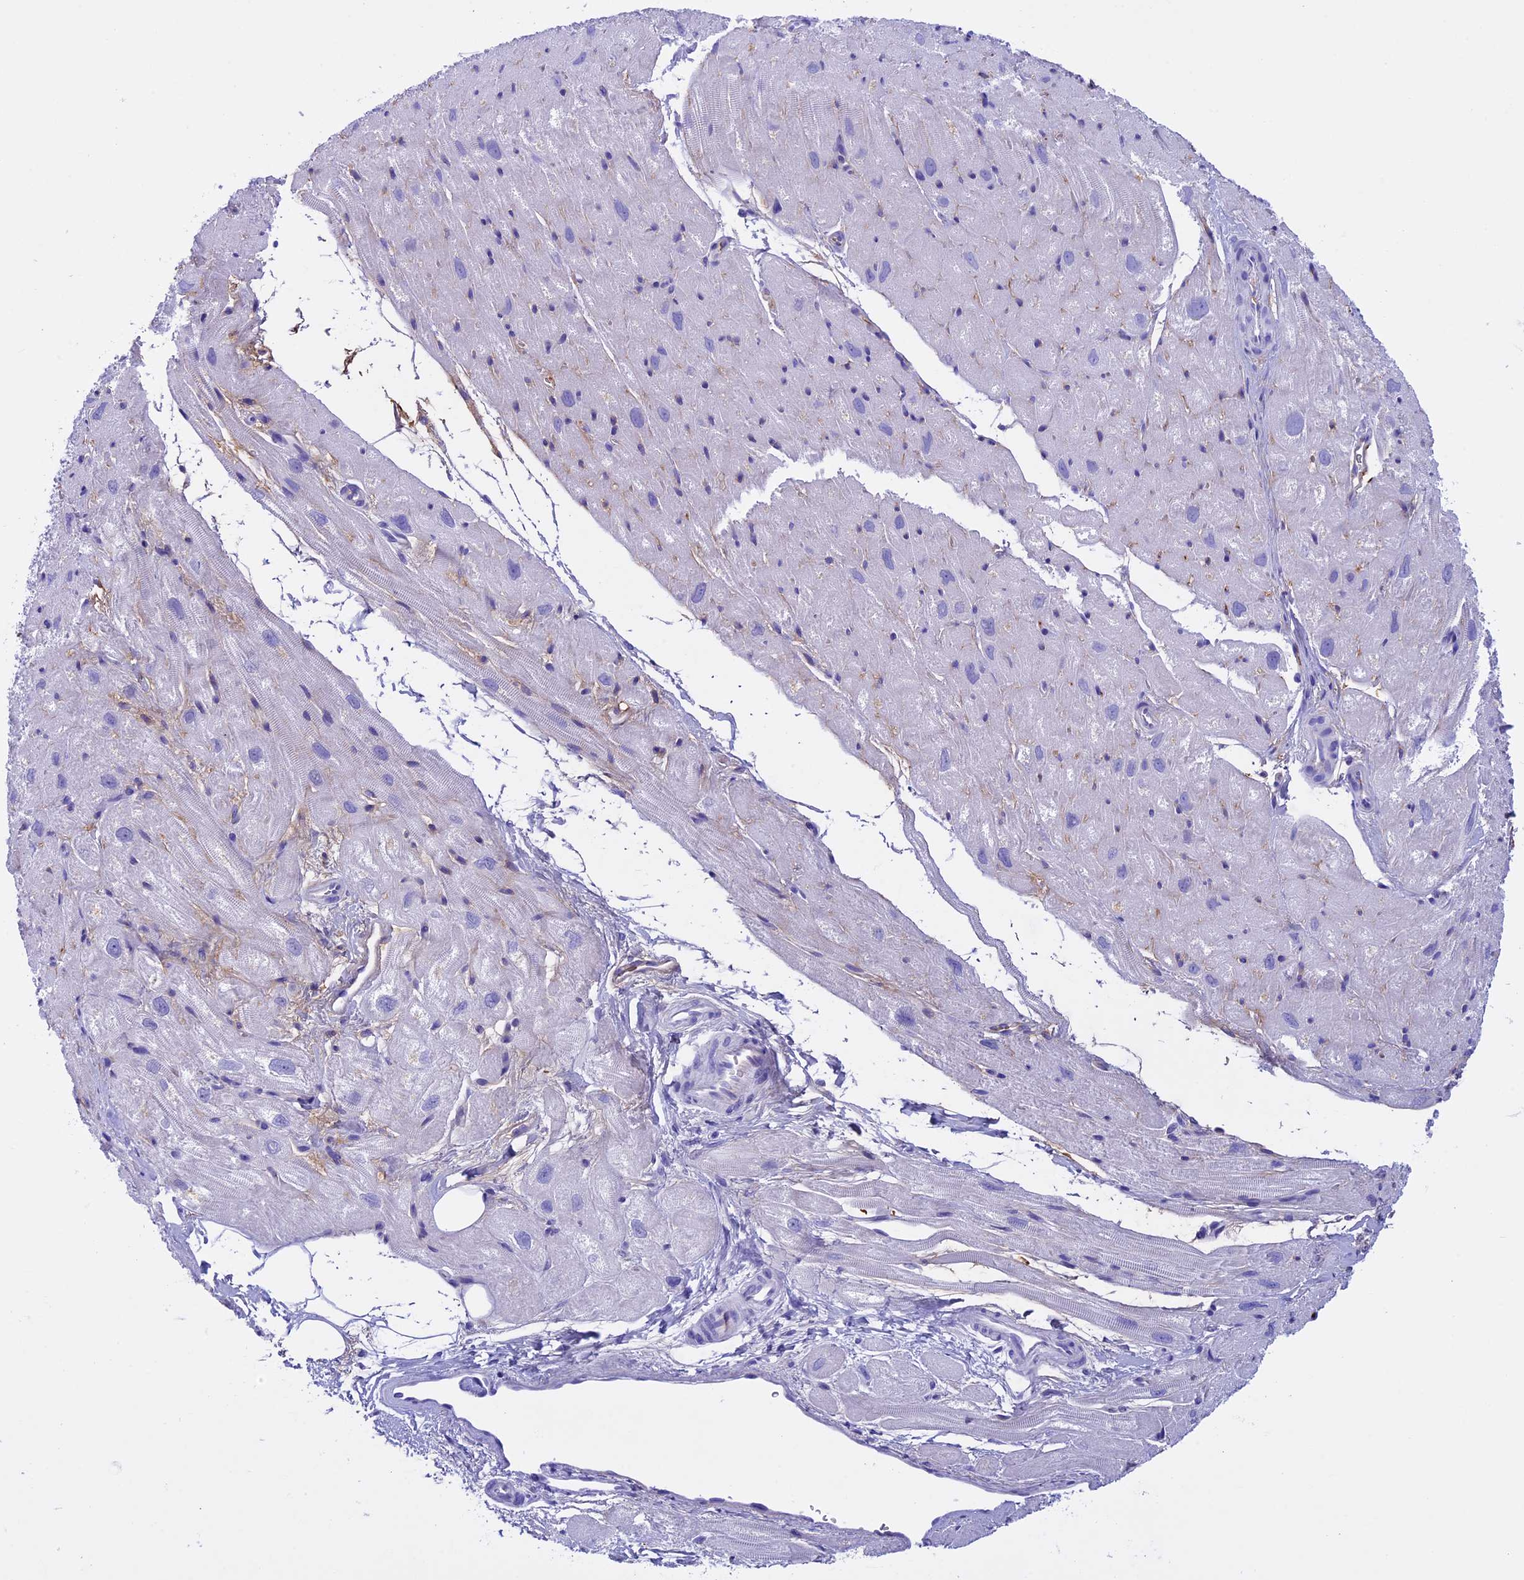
{"staining": {"intensity": "negative", "quantity": "none", "location": "none"}, "tissue": "heart muscle", "cell_type": "Cardiomyocytes", "image_type": "normal", "snomed": [{"axis": "morphology", "description": "Normal tissue, NOS"}, {"axis": "topography", "description": "Heart"}], "caption": "IHC of benign heart muscle shows no staining in cardiomyocytes. (Stains: DAB immunohistochemistry with hematoxylin counter stain, Microscopy: brightfield microscopy at high magnification).", "gene": "IGSF6", "patient": {"sex": "male", "age": 50}}